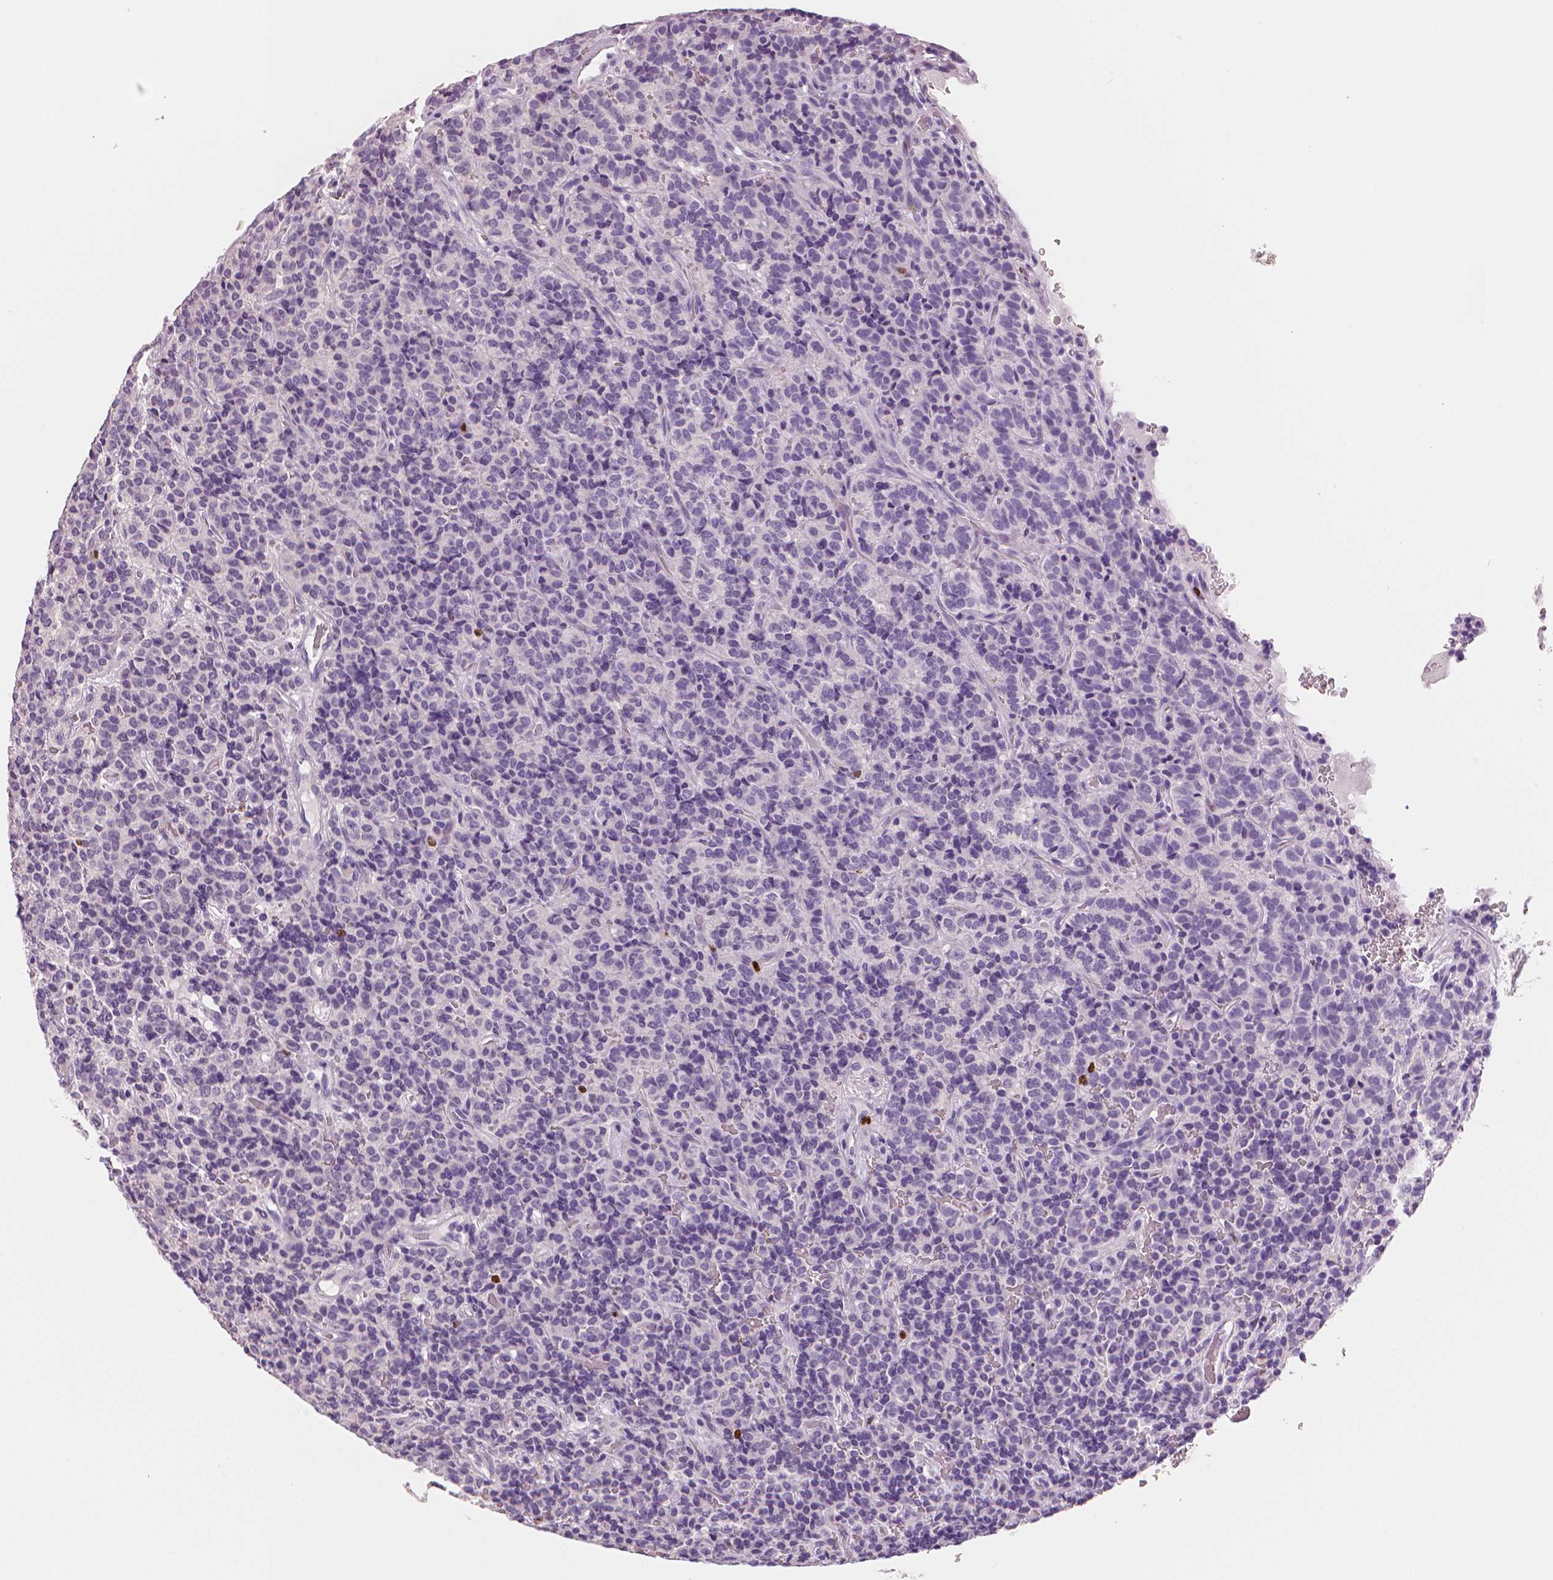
{"staining": {"intensity": "strong", "quantity": "<25%", "location": "nuclear"}, "tissue": "carcinoid", "cell_type": "Tumor cells", "image_type": "cancer", "snomed": [{"axis": "morphology", "description": "Carcinoid, malignant, NOS"}, {"axis": "topography", "description": "Pancreas"}], "caption": "Brown immunohistochemical staining in human carcinoid (malignant) demonstrates strong nuclear positivity in about <25% of tumor cells. The protein of interest is stained brown, and the nuclei are stained in blue (DAB IHC with brightfield microscopy, high magnification).", "gene": "MKI67", "patient": {"sex": "male", "age": 36}}